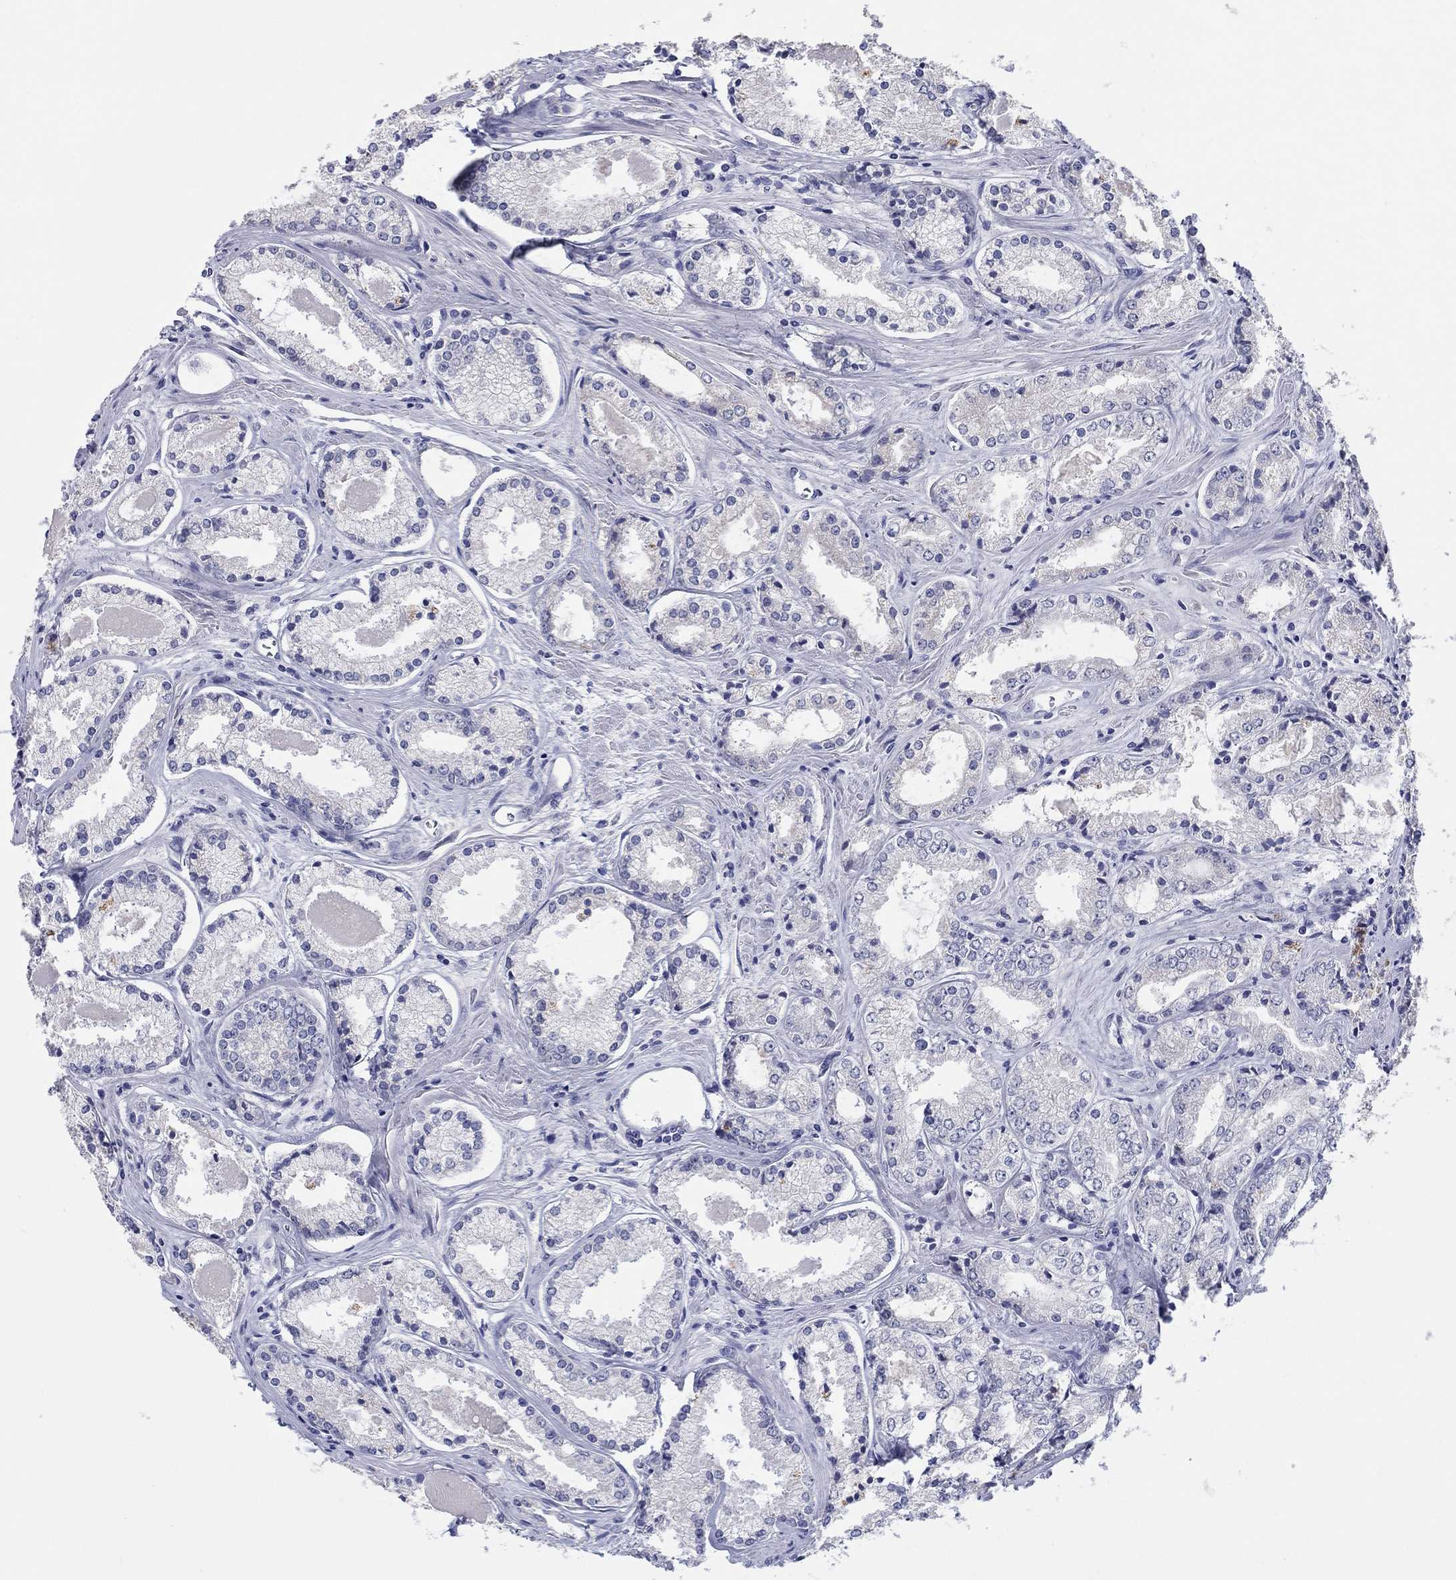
{"staining": {"intensity": "negative", "quantity": "none", "location": "none"}, "tissue": "prostate cancer", "cell_type": "Tumor cells", "image_type": "cancer", "snomed": [{"axis": "morphology", "description": "Adenocarcinoma, NOS"}, {"axis": "topography", "description": "Prostate"}], "caption": "Immunohistochemical staining of human prostate cancer shows no significant positivity in tumor cells. (DAB immunohistochemistry (IHC) with hematoxylin counter stain).", "gene": "LRRC4C", "patient": {"sex": "male", "age": 72}}